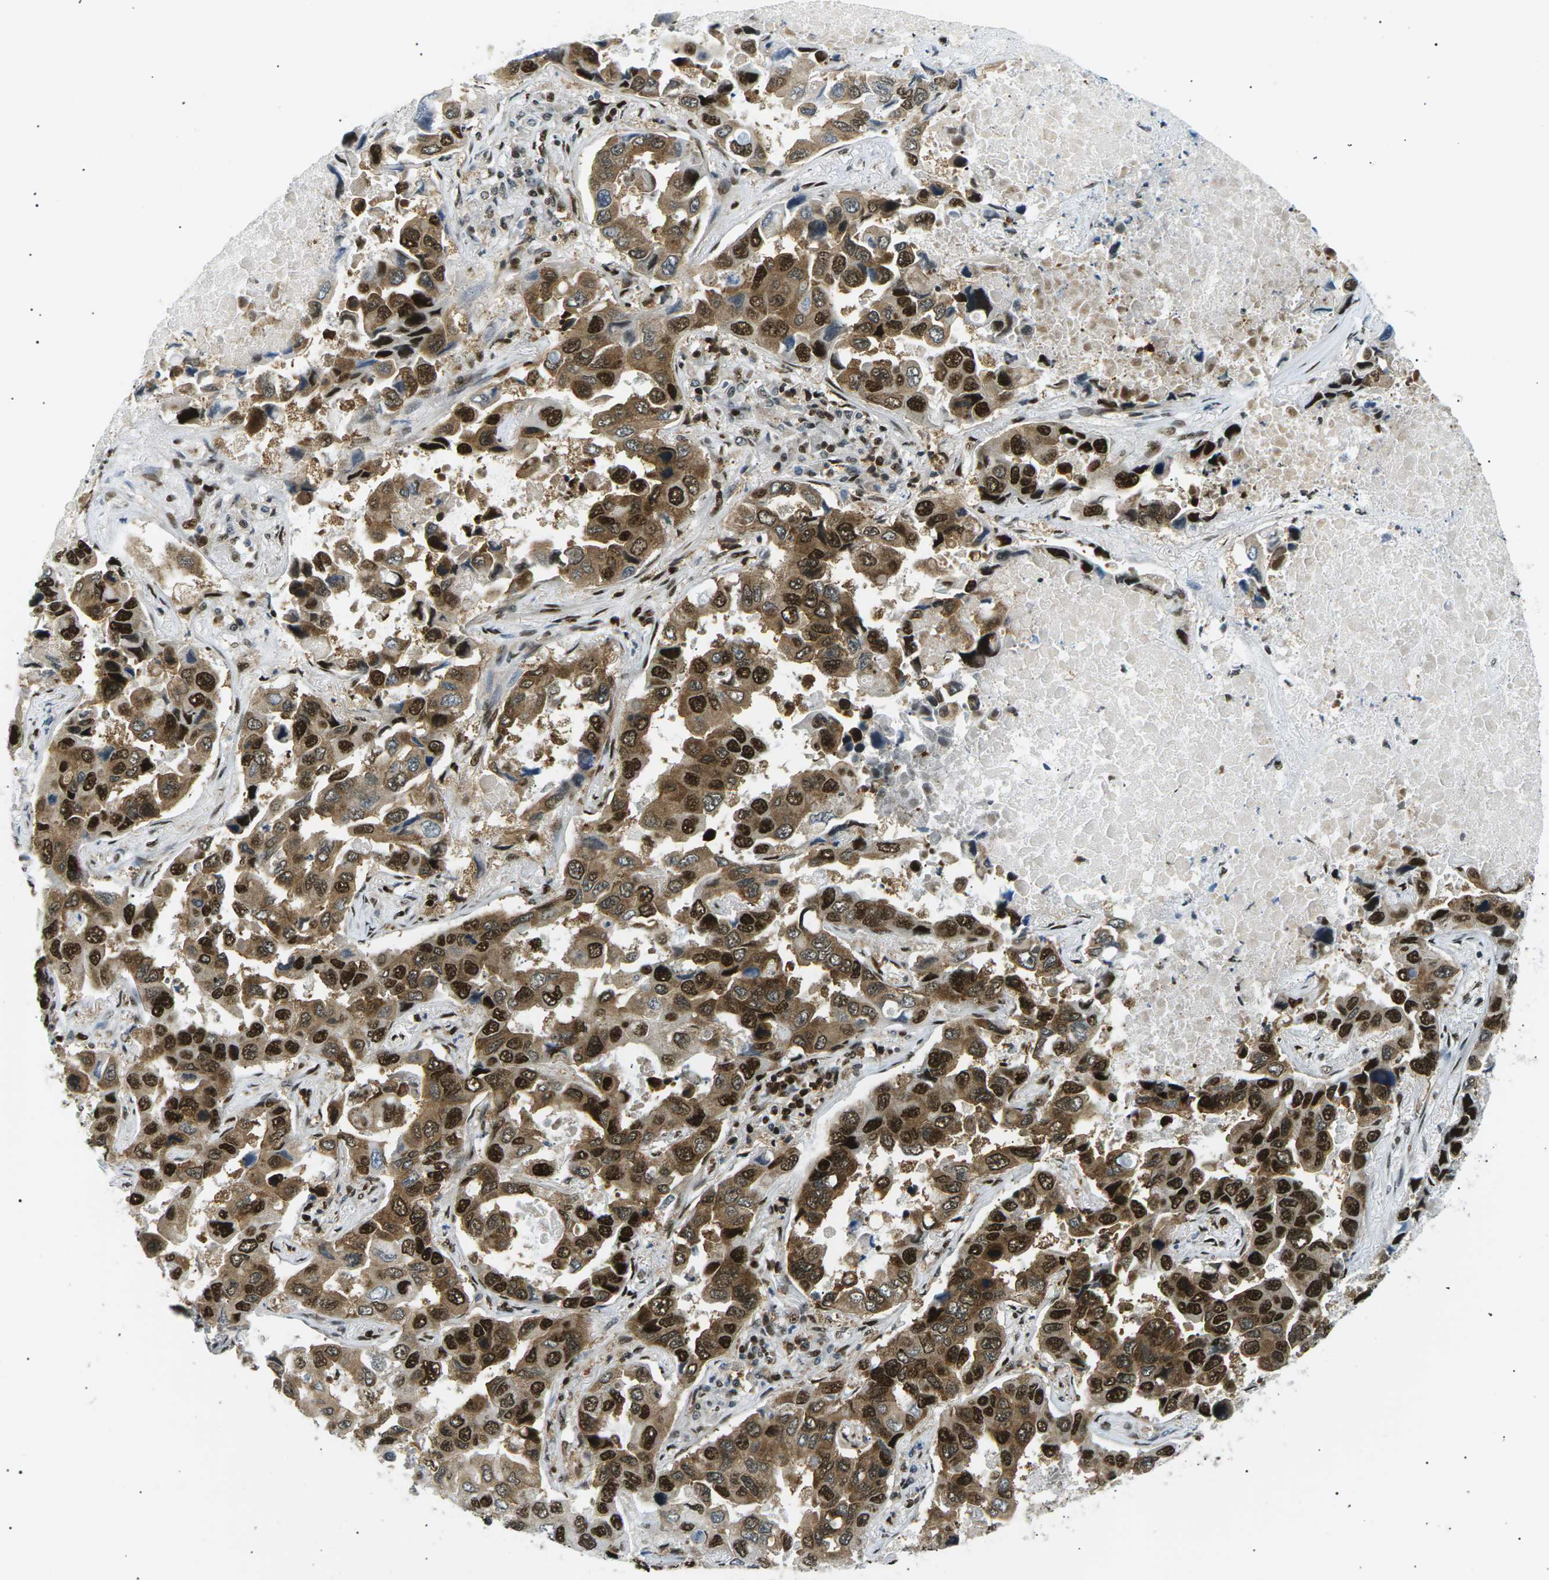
{"staining": {"intensity": "strong", "quantity": ">75%", "location": "cytoplasmic/membranous,nuclear"}, "tissue": "lung cancer", "cell_type": "Tumor cells", "image_type": "cancer", "snomed": [{"axis": "morphology", "description": "Adenocarcinoma, NOS"}, {"axis": "topography", "description": "Lung"}], "caption": "Protein staining demonstrates strong cytoplasmic/membranous and nuclear expression in approximately >75% of tumor cells in lung cancer. Nuclei are stained in blue.", "gene": "RPA2", "patient": {"sex": "male", "age": 64}}